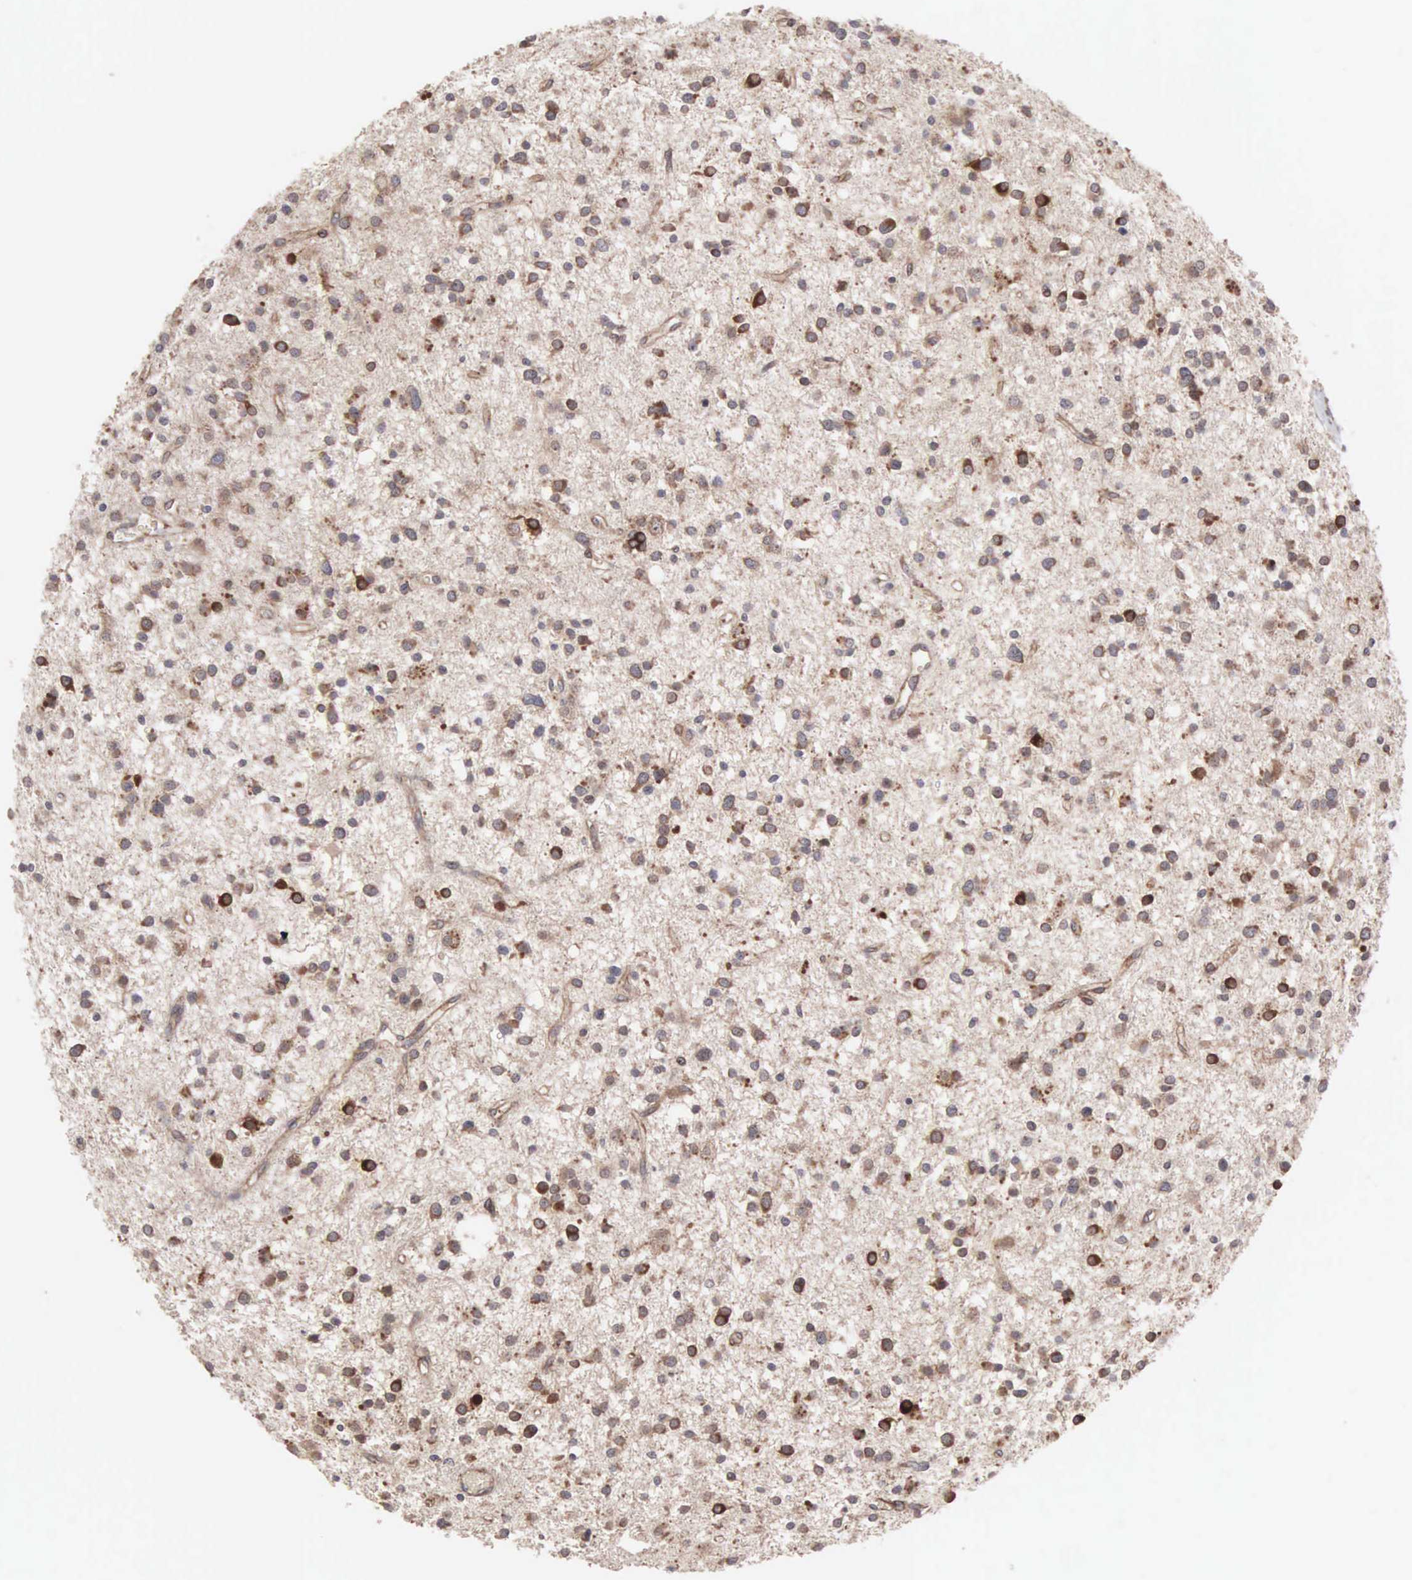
{"staining": {"intensity": "strong", "quantity": ">75%", "location": "cytoplasmic/membranous"}, "tissue": "glioma", "cell_type": "Tumor cells", "image_type": "cancer", "snomed": [{"axis": "morphology", "description": "Glioma, malignant, Low grade"}, {"axis": "topography", "description": "Brain"}], "caption": "Brown immunohistochemical staining in human glioma shows strong cytoplasmic/membranous expression in about >75% of tumor cells. The protein of interest is stained brown, and the nuclei are stained in blue (DAB (3,3'-diaminobenzidine) IHC with brightfield microscopy, high magnification).", "gene": "INF2", "patient": {"sex": "female", "age": 36}}